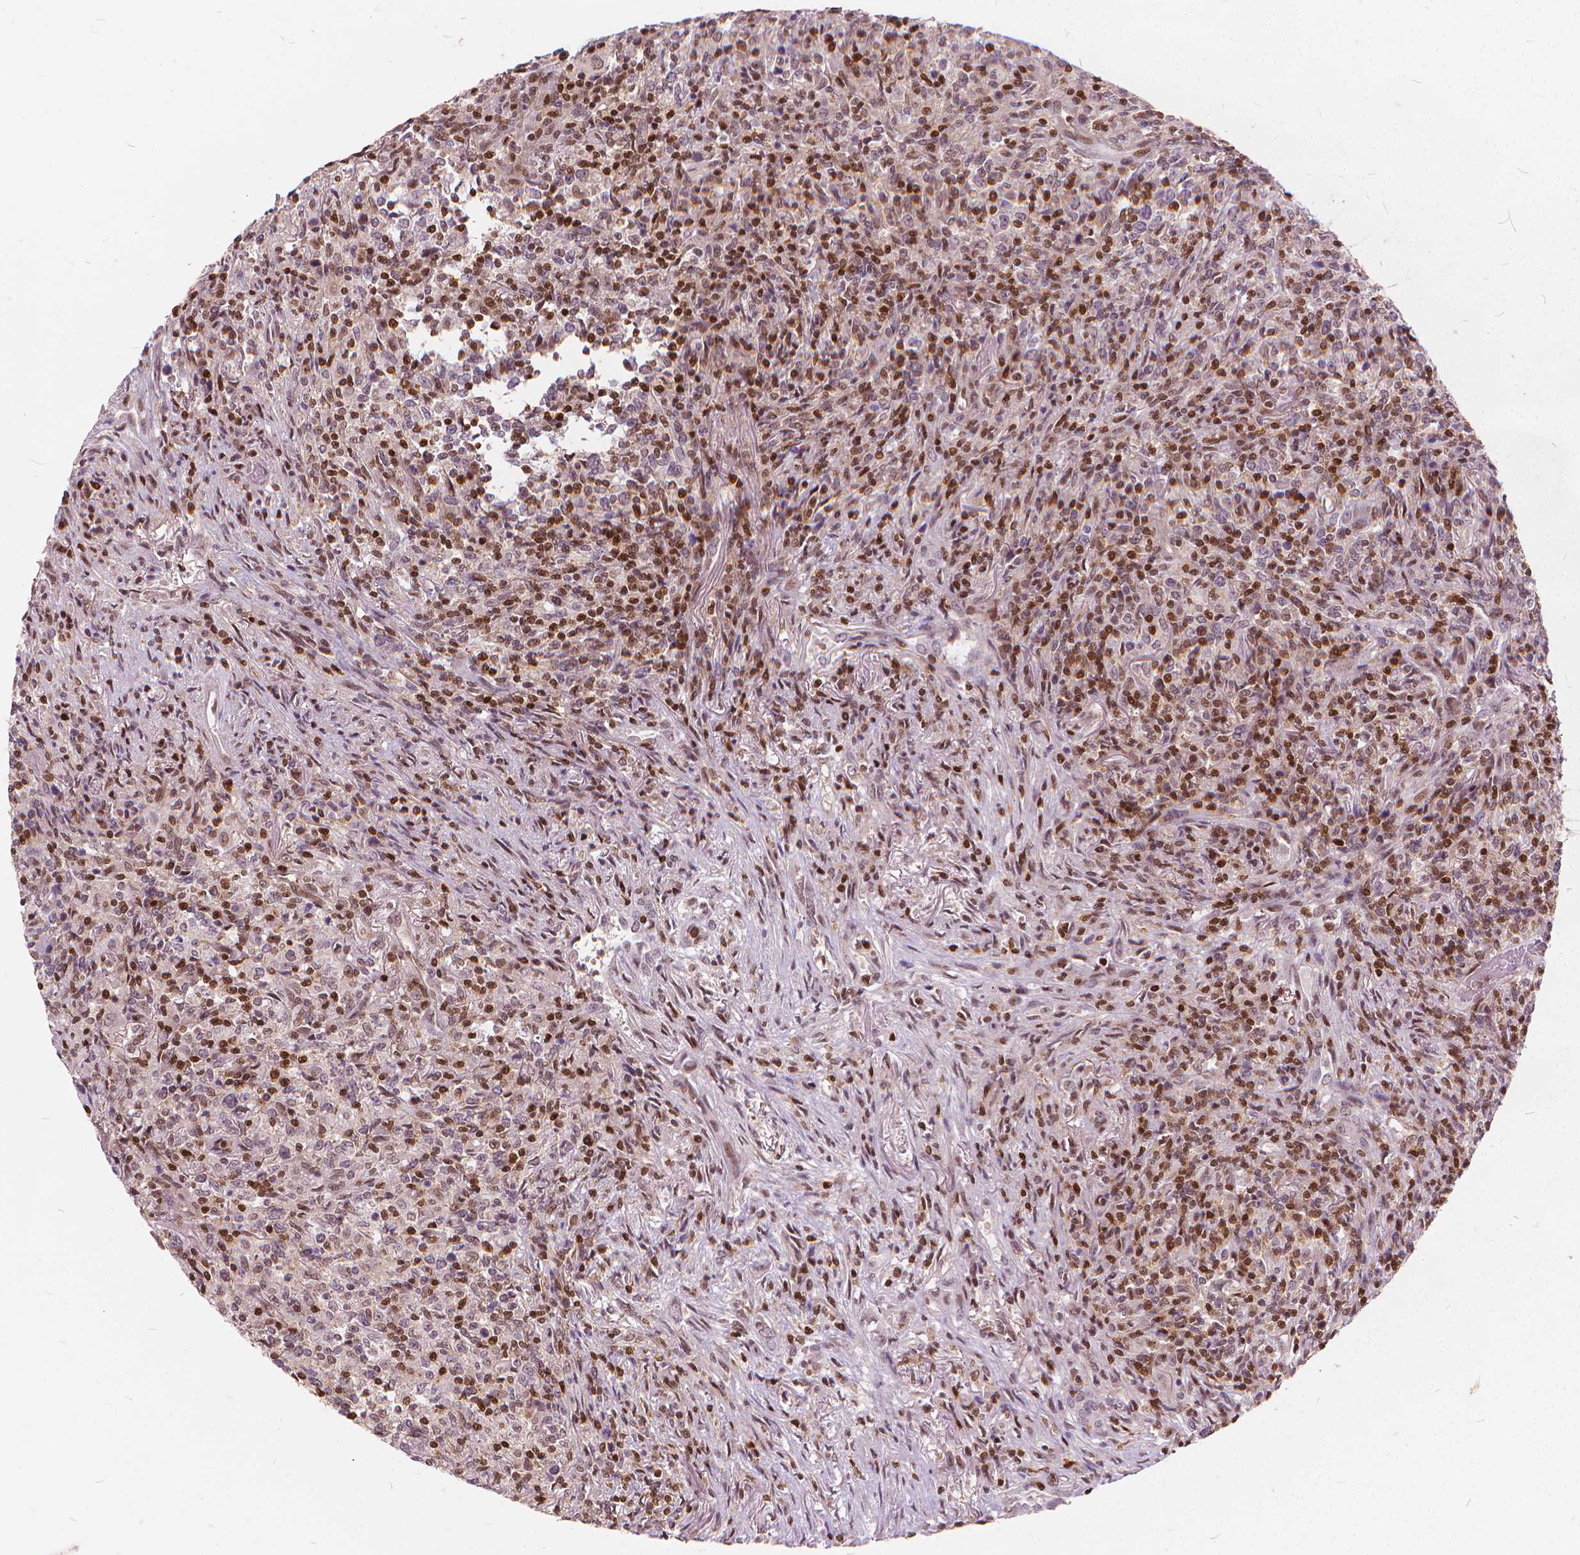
{"staining": {"intensity": "weak", "quantity": ">75%", "location": "nuclear"}, "tissue": "lymphoma", "cell_type": "Tumor cells", "image_type": "cancer", "snomed": [{"axis": "morphology", "description": "Malignant lymphoma, non-Hodgkin's type, High grade"}, {"axis": "topography", "description": "Lung"}], "caption": "The histopathology image exhibits staining of malignant lymphoma, non-Hodgkin's type (high-grade), revealing weak nuclear protein staining (brown color) within tumor cells.", "gene": "STAT5B", "patient": {"sex": "male", "age": 79}}